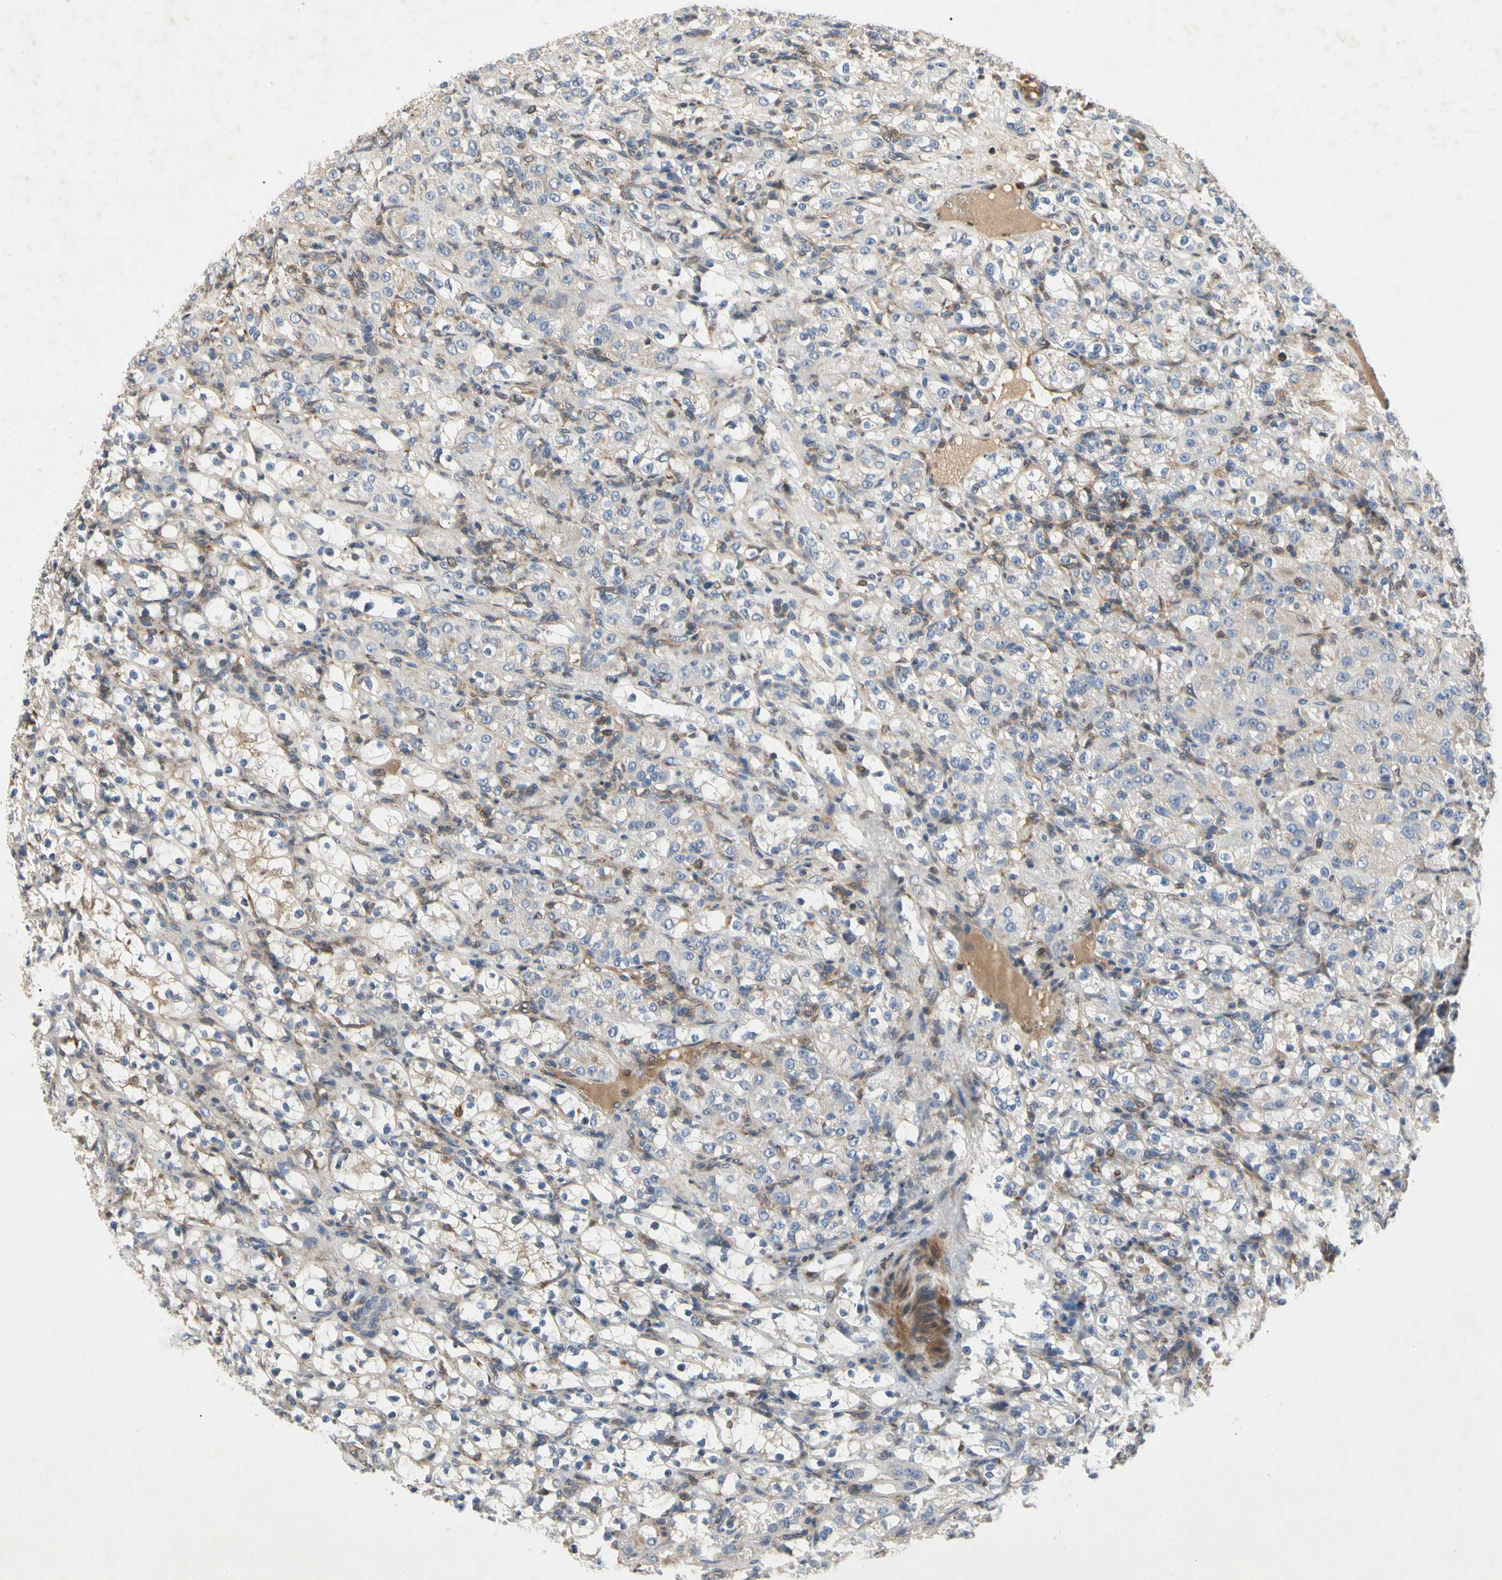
{"staining": {"intensity": "negative", "quantity": "none", "location": "none"}, "tissue": "renal cancer", "cell_type": "Tumor cells", "image_type": "cancer", "snomed": [{"axis": "morphology", "description": "Normal tissue, NOS"}, {"axis": "morphology", "description": "Adenocarcinoma, NOS"}, {"axis": "topography", "description": "Kidney"}], "caption": "High power microscopy histopathology image of an immunohistochemistry image of renal cancer, revealing no significant staining in tumor cells.", "gene": "CRTAC1", "patient": {"sex": "male", "age": 61}}